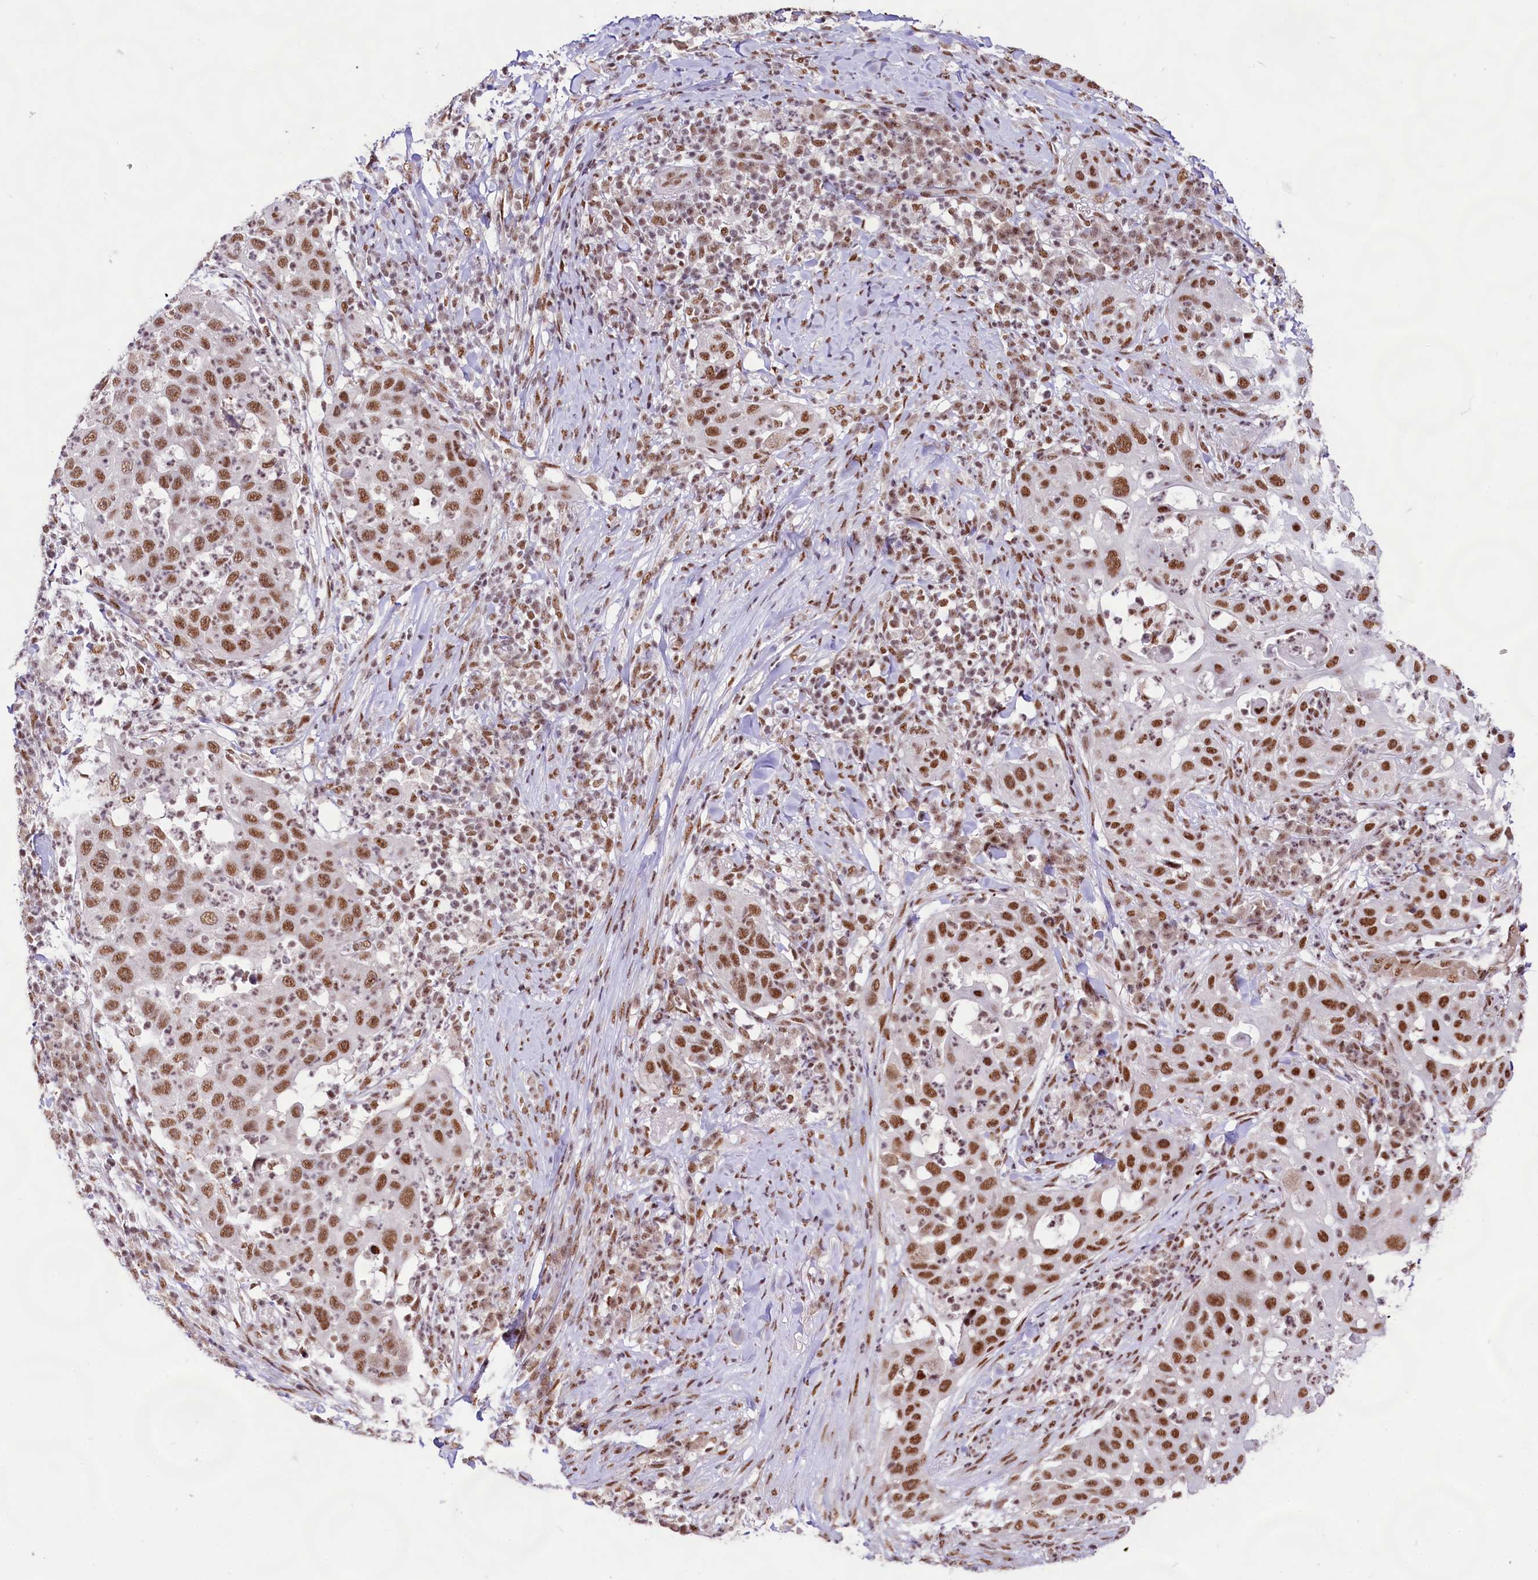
{"staining": {"intensity": "moderate", "quantity": ">75%", "location": "nuclear"}, "tissue": "skin cancer", "cell_type": "Tumor cells", "image_type": "cancer", "snomed": [{"axis": "morphology", "description": "Squamous cell carcinoma, NOS"}, {"axis": "topography", "description": "Skin"}], "caption": "This is a histology image of immunohistochemistry (IHC) staining of skin squamous cell carcinoma, which shows moderate staining in the nuclear of tumor cells.", "gene": "HIRA", "patient": {"sex": "female", "age": 44}}